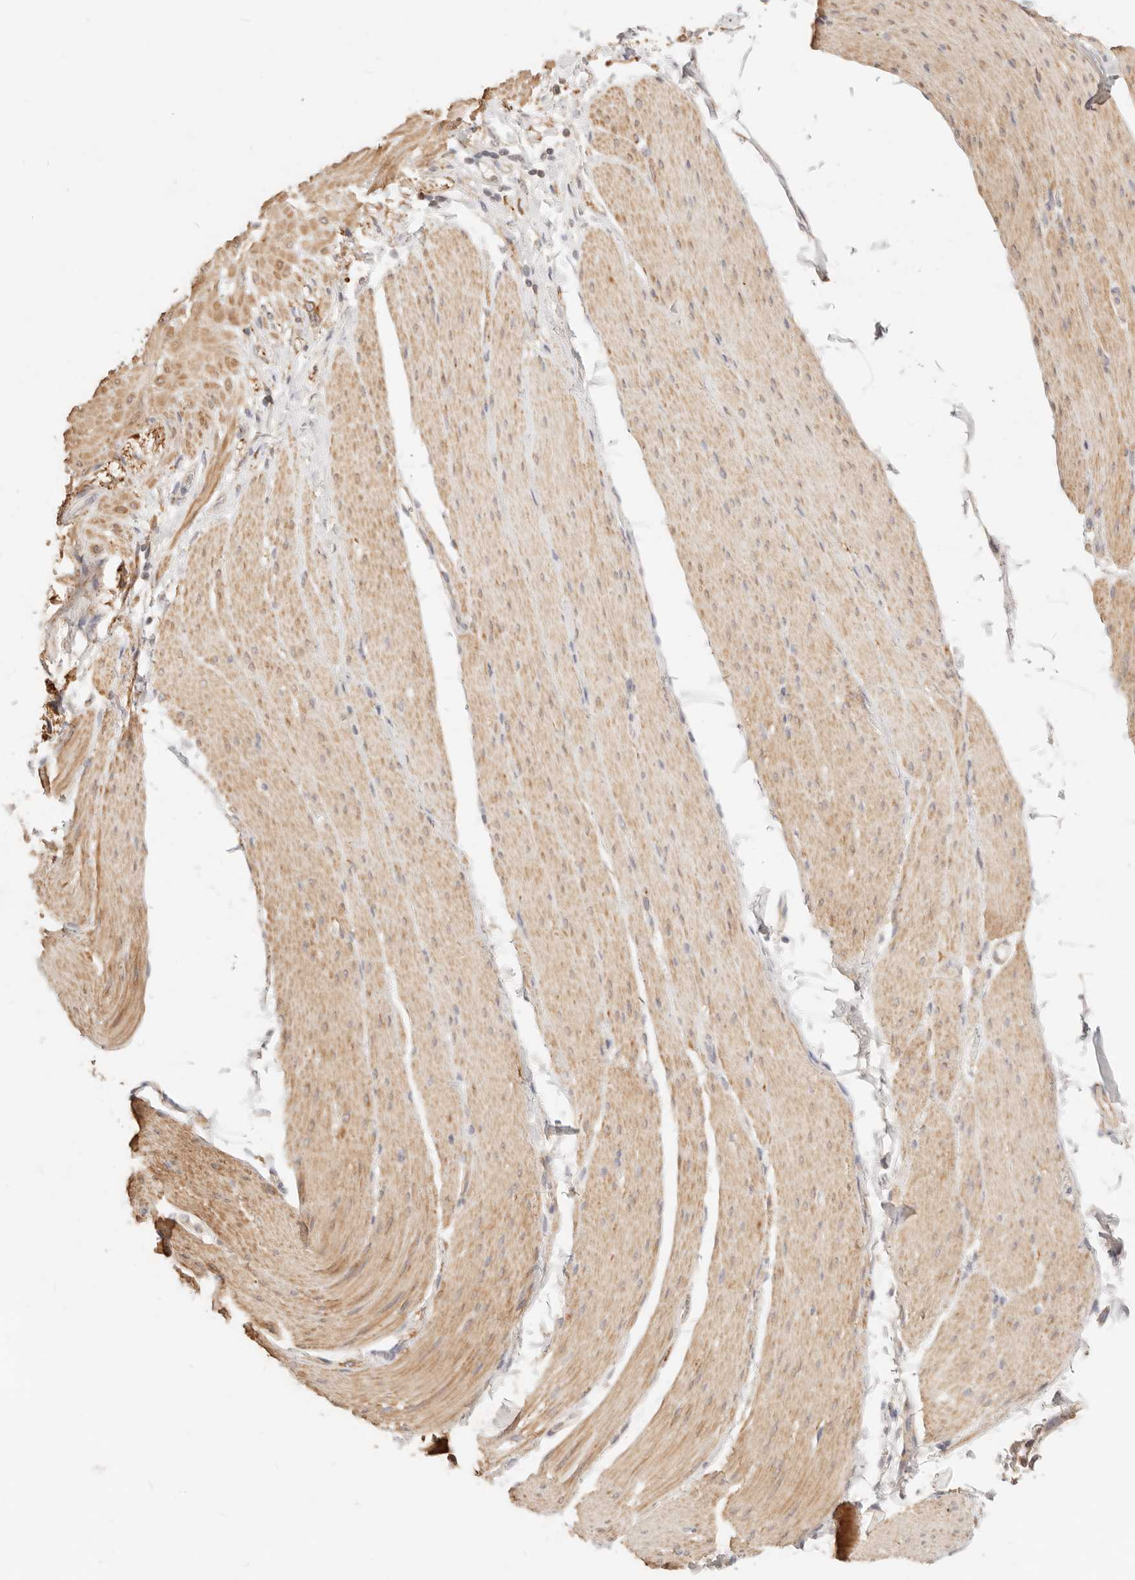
{"staining": {"intensity": "moderate", "quantity": ">75%", "location": "cytoplasmic/membranous"}, "tissue": "smooth muscle", "cell_type": "Smooth muscle cells", "image_type": "normal", "snomed": [{"axis": "morphology", "description": "Normal tissue, NOS"}, {"axis": "topography", "description": "Smooth muscle"}, {"axis": "topography", "description": "Small intestine"}], "caption": "Smooth muscle cells demonstrate moderate cytoplasmic/membranous positivity in approximately >75% of cells in unremarkable smooth muscle. (DAB = brown stain, brightfield microscopy at high magnification).", "gene": "RUBCNL", "patient": {"sex": "female", "age": 84}}